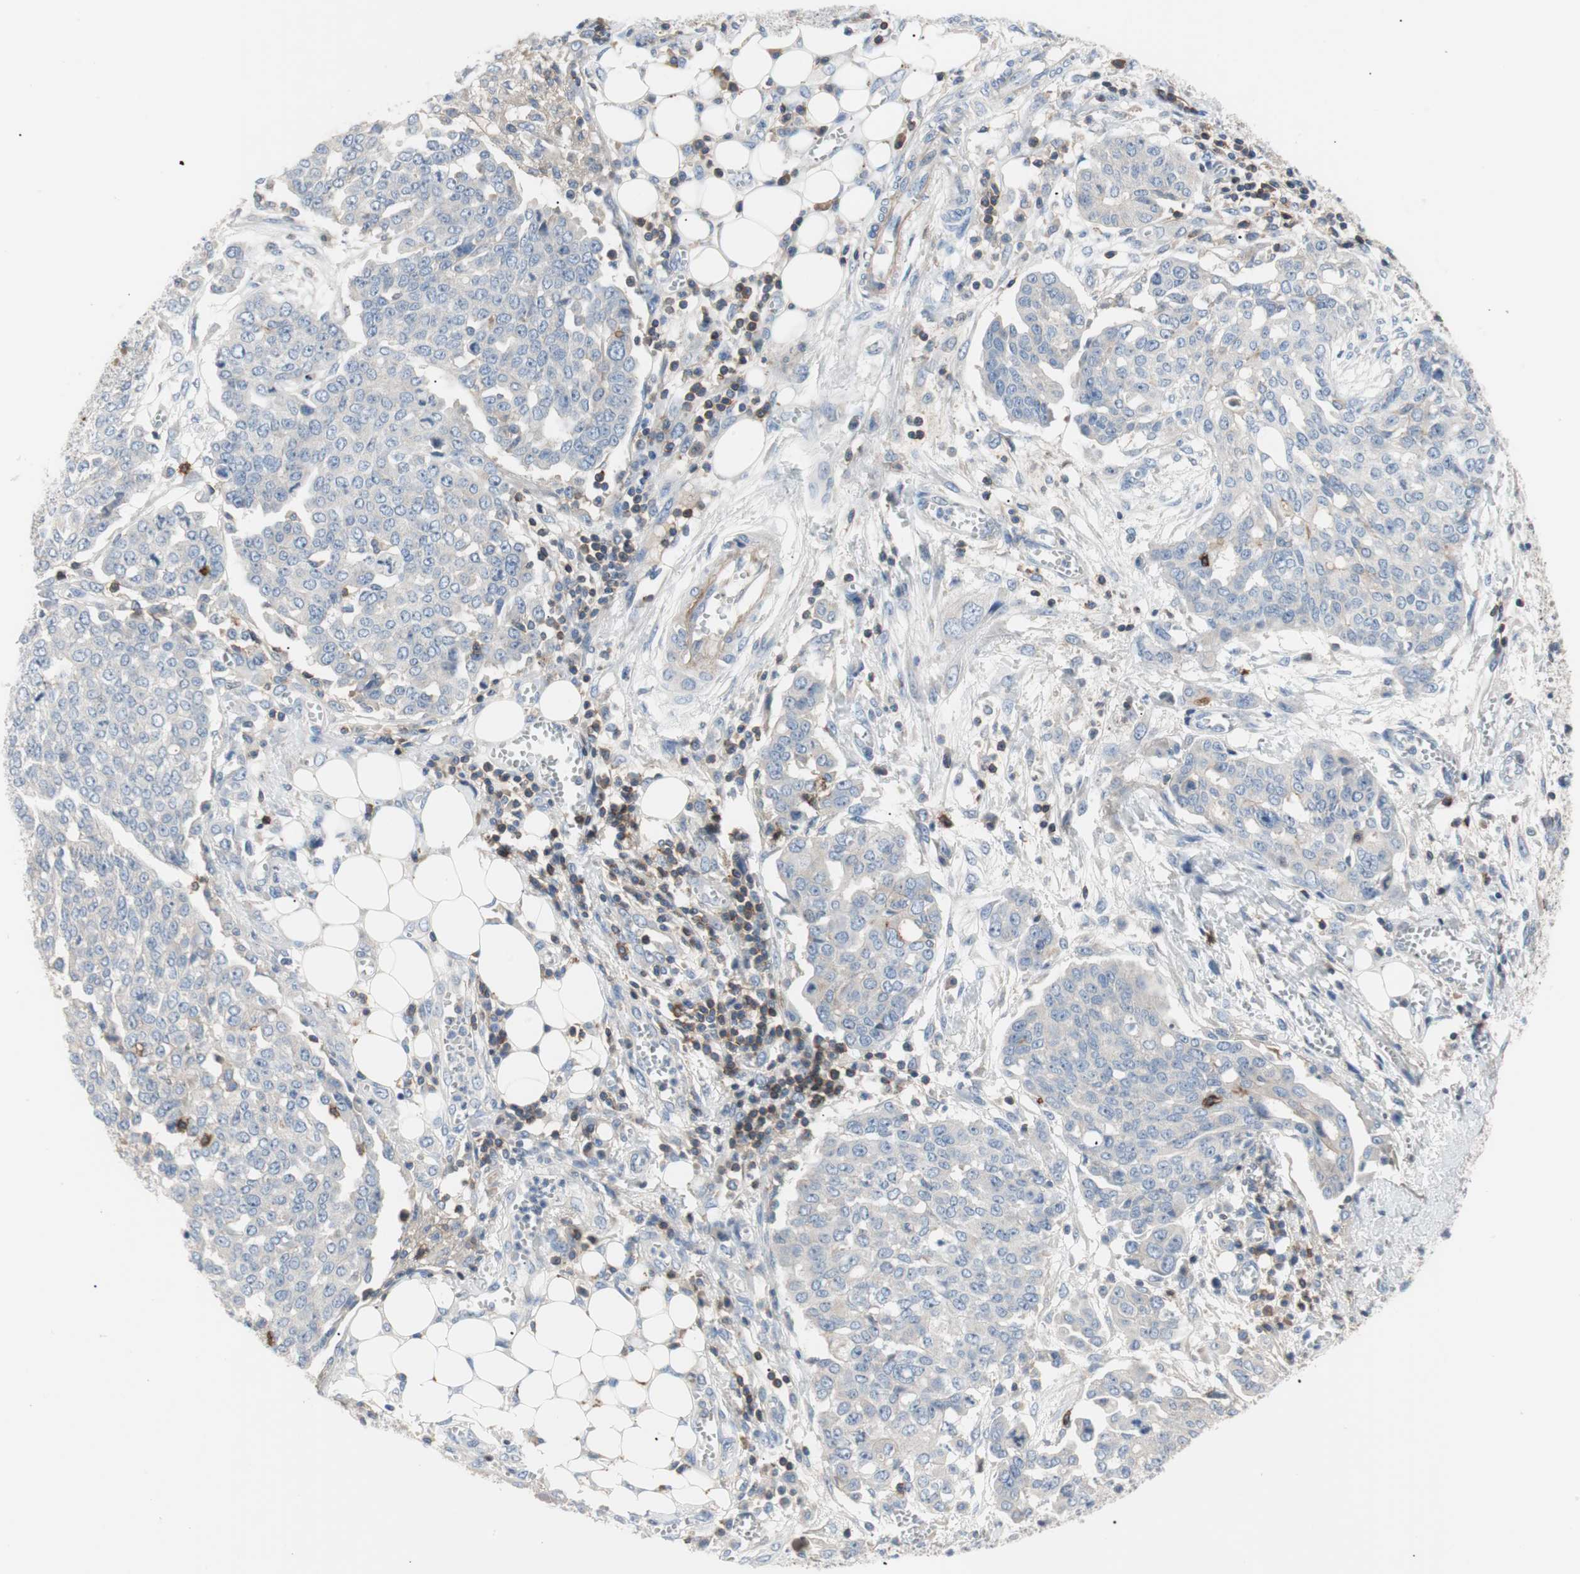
{"staining": {"intensity": "negative", "quantity": "none", "location": "none"}, "tissue": "ovarian cancer", "cell_type": "Tumor cells", "image_type": "cancer", "snomed": [{"axis": "morphology", "description": "Cystadenocarcinoma, serous, NOS"}, {"axis": "topography", "description": "Soft tissue"}, {"axis": "topography", "description": "Ovary"}], "caption": "Tumor cells are negative for protein expression in human serous cystadenocarcinoma (ovarian).", "gene": "TNFRSF18", "patient": {"sex": "female", "age": 57}}